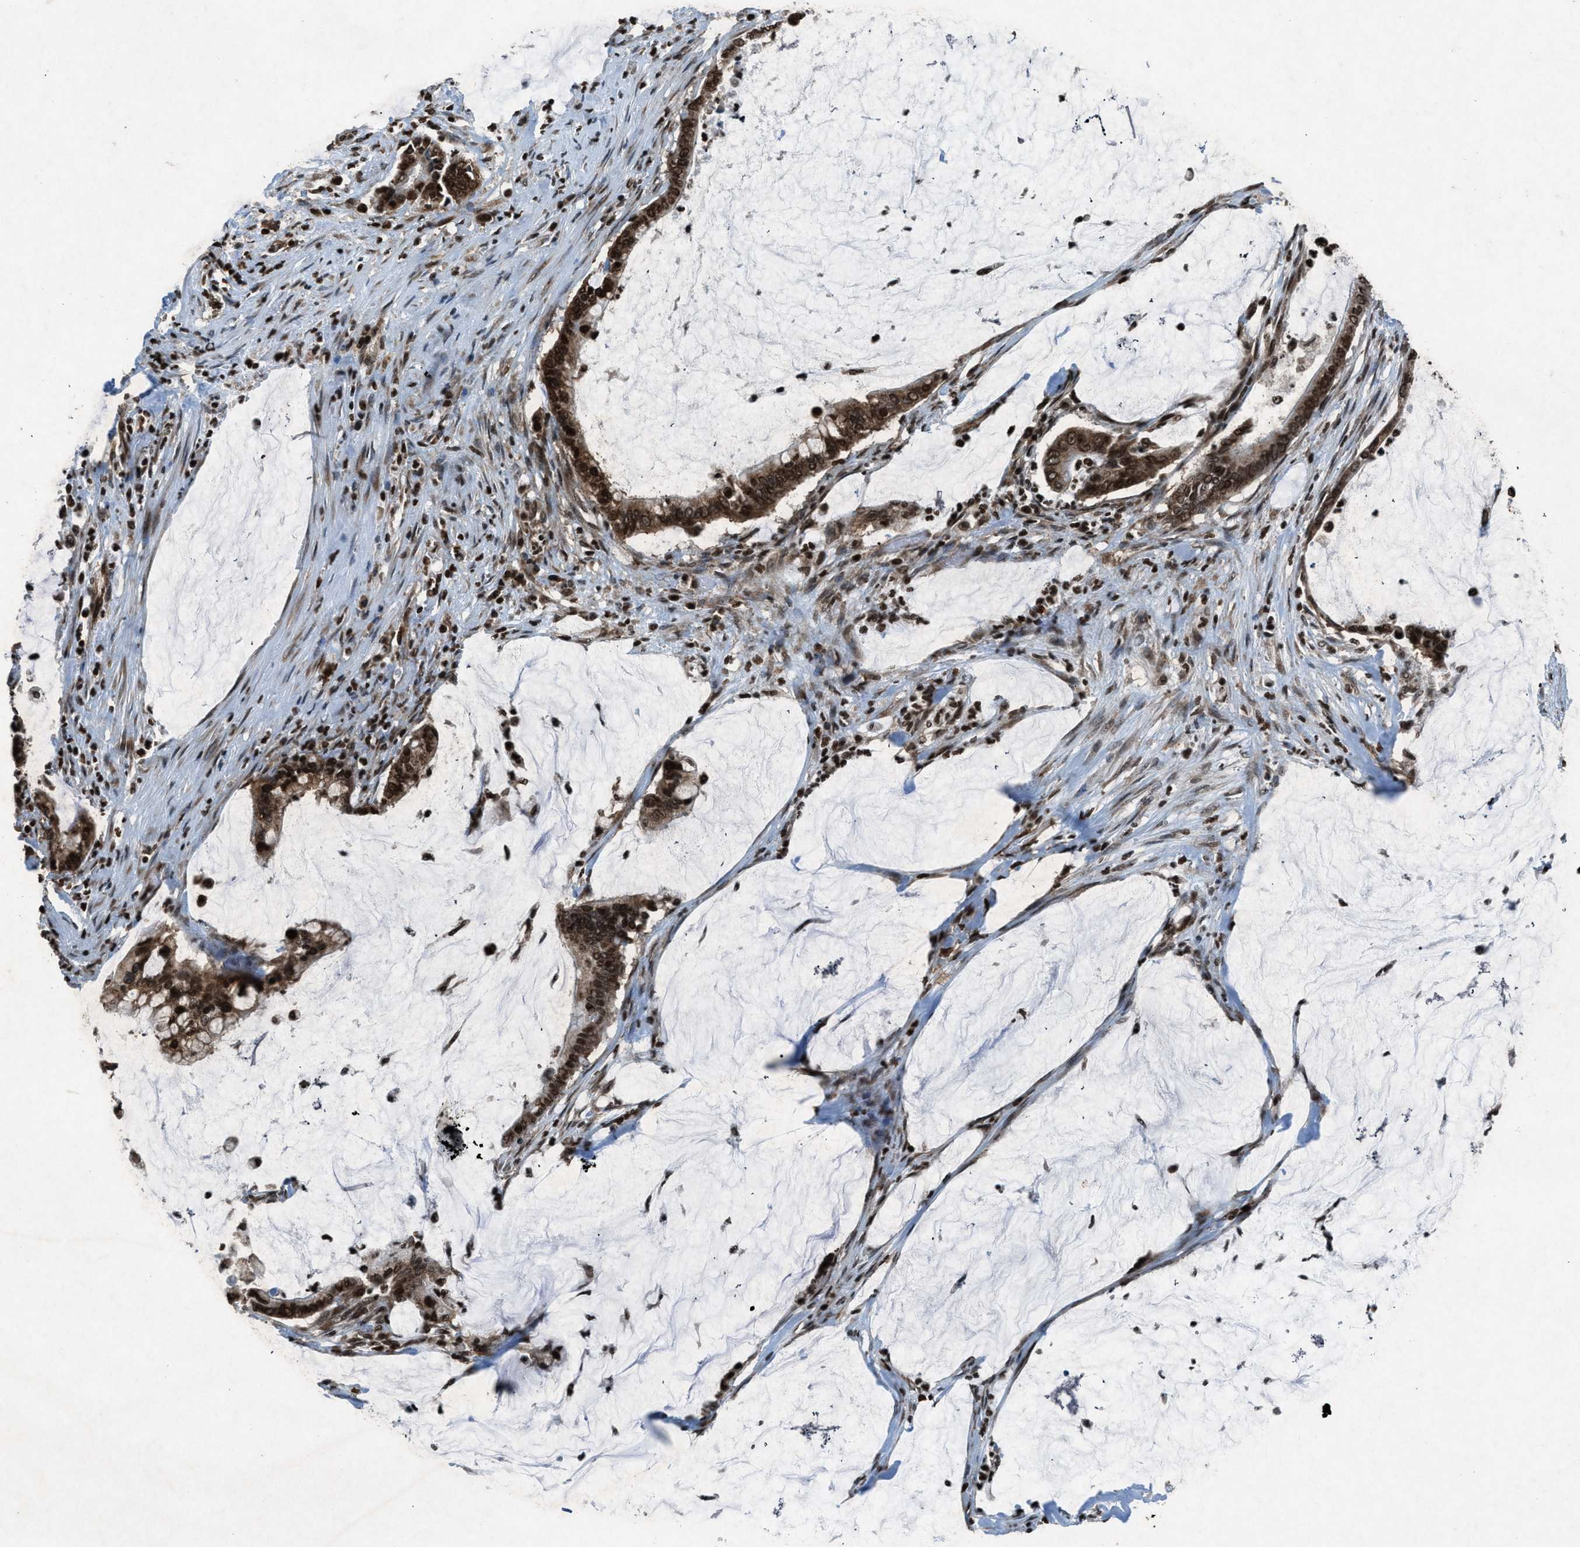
{"staining": {"intensity": "strong", "quantity": ">75%", "location": "cytoplasmic/membranous,nuclear"}, "tissue": "pancreatic cancer", "cell_type": "Tumor cells", "image_type": "cancer", "snomed": [{"axis": "morphology", "description": "Adenocarcinoma, NOS"}, {"axis": "topography", "description": "Pancreas"}], "caption": "Pancreatic cancer (adenocarcinoma) stained for a protein reveals strong cytoplasmic/membranous and nuclear positivity in tumor cells.", "gene": "NXF1", "patient": {"sex": "male", "age": 41}}